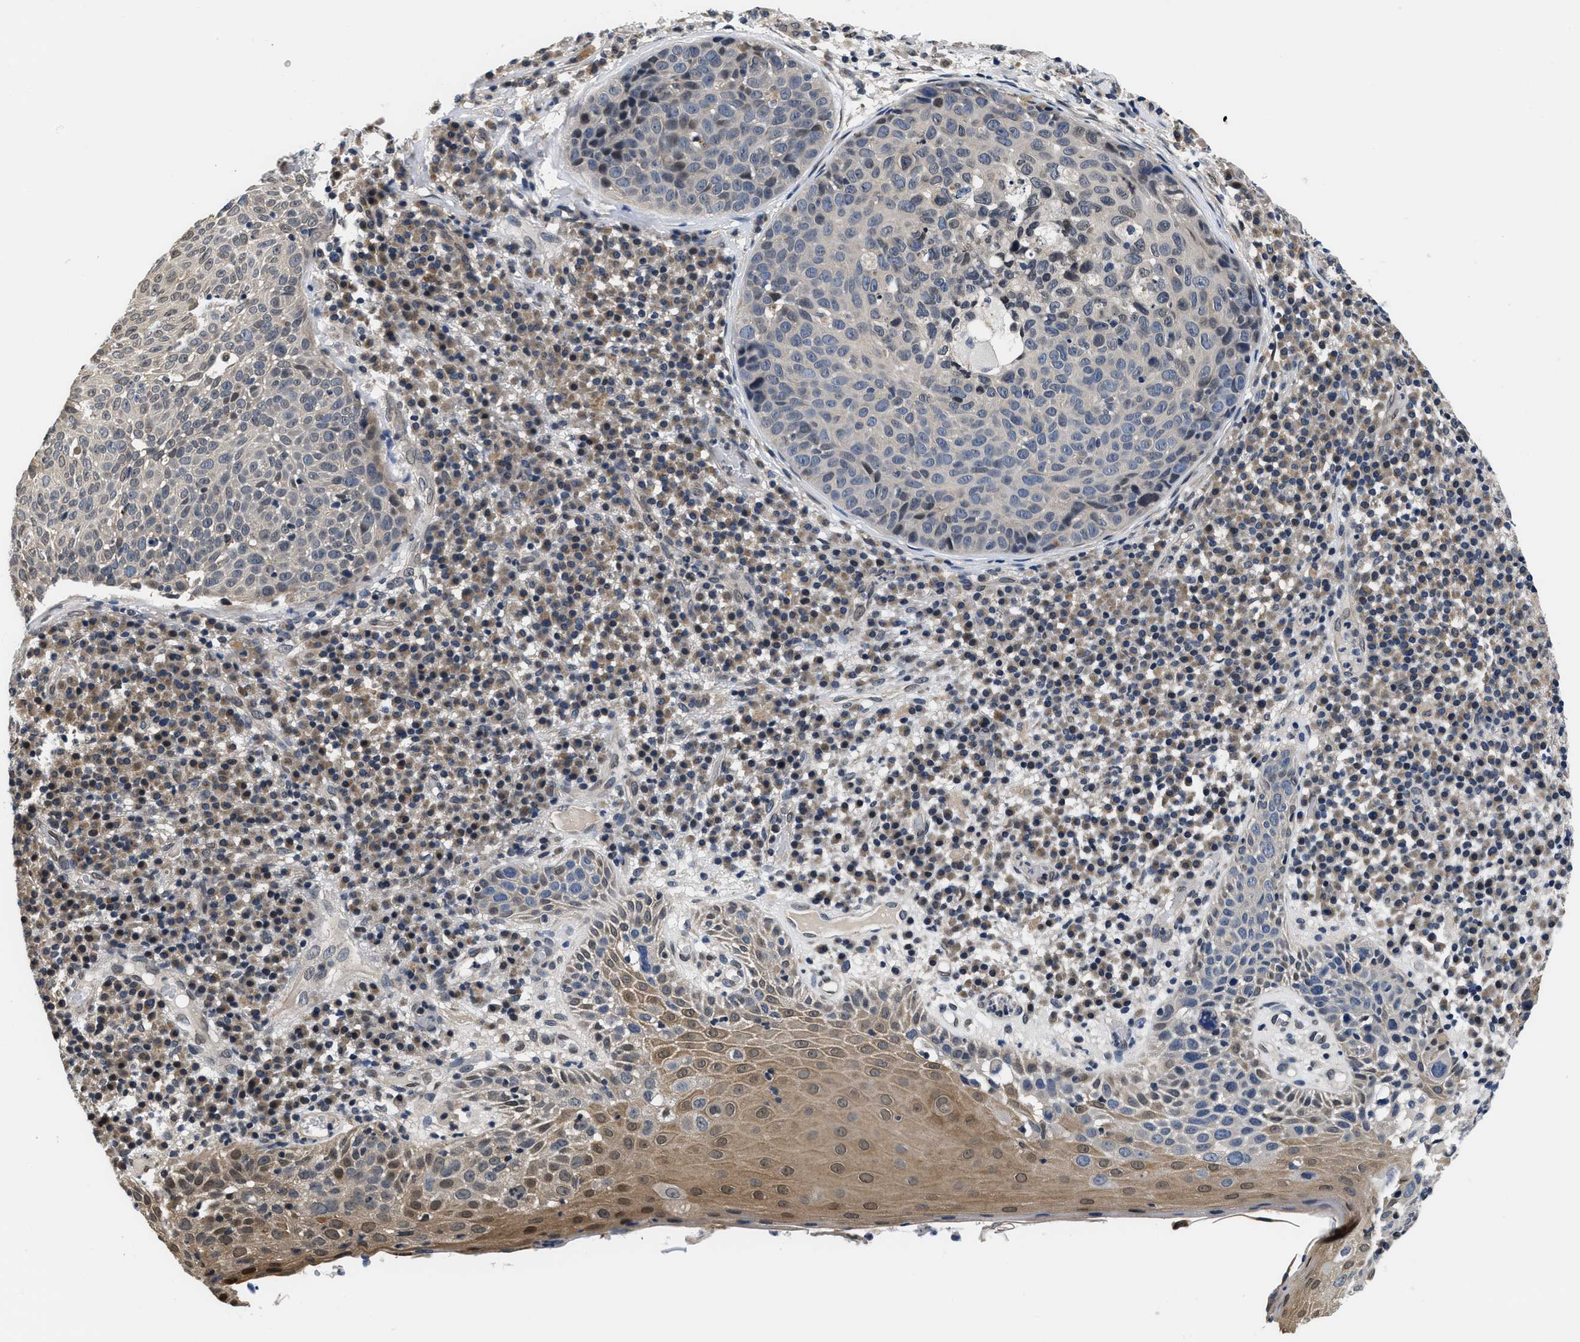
{"staining": {"intensity": "weak", "quantity": "<25%", "location": "nuclear"}, "tissue": "skin cancer", "cell_type": "Tumor cells", "image_type": "cancer", "snomed": [{"axis": "morphology", "description": "Squamous cell carcinoma in situ, NOS"}, {"axis": "morphology", "description": "Squamous cell carcinoma, NOS"}, {"axis": "topography", "description": "Skin"}], "caption": "Immunohistochemistry micrograph of human skin squamous cell carcinoma stained for a protein (brown), which displays no expression in tumor cells.", "gene": "SNX10", "patient": {"sex": "male", "age": 93}}